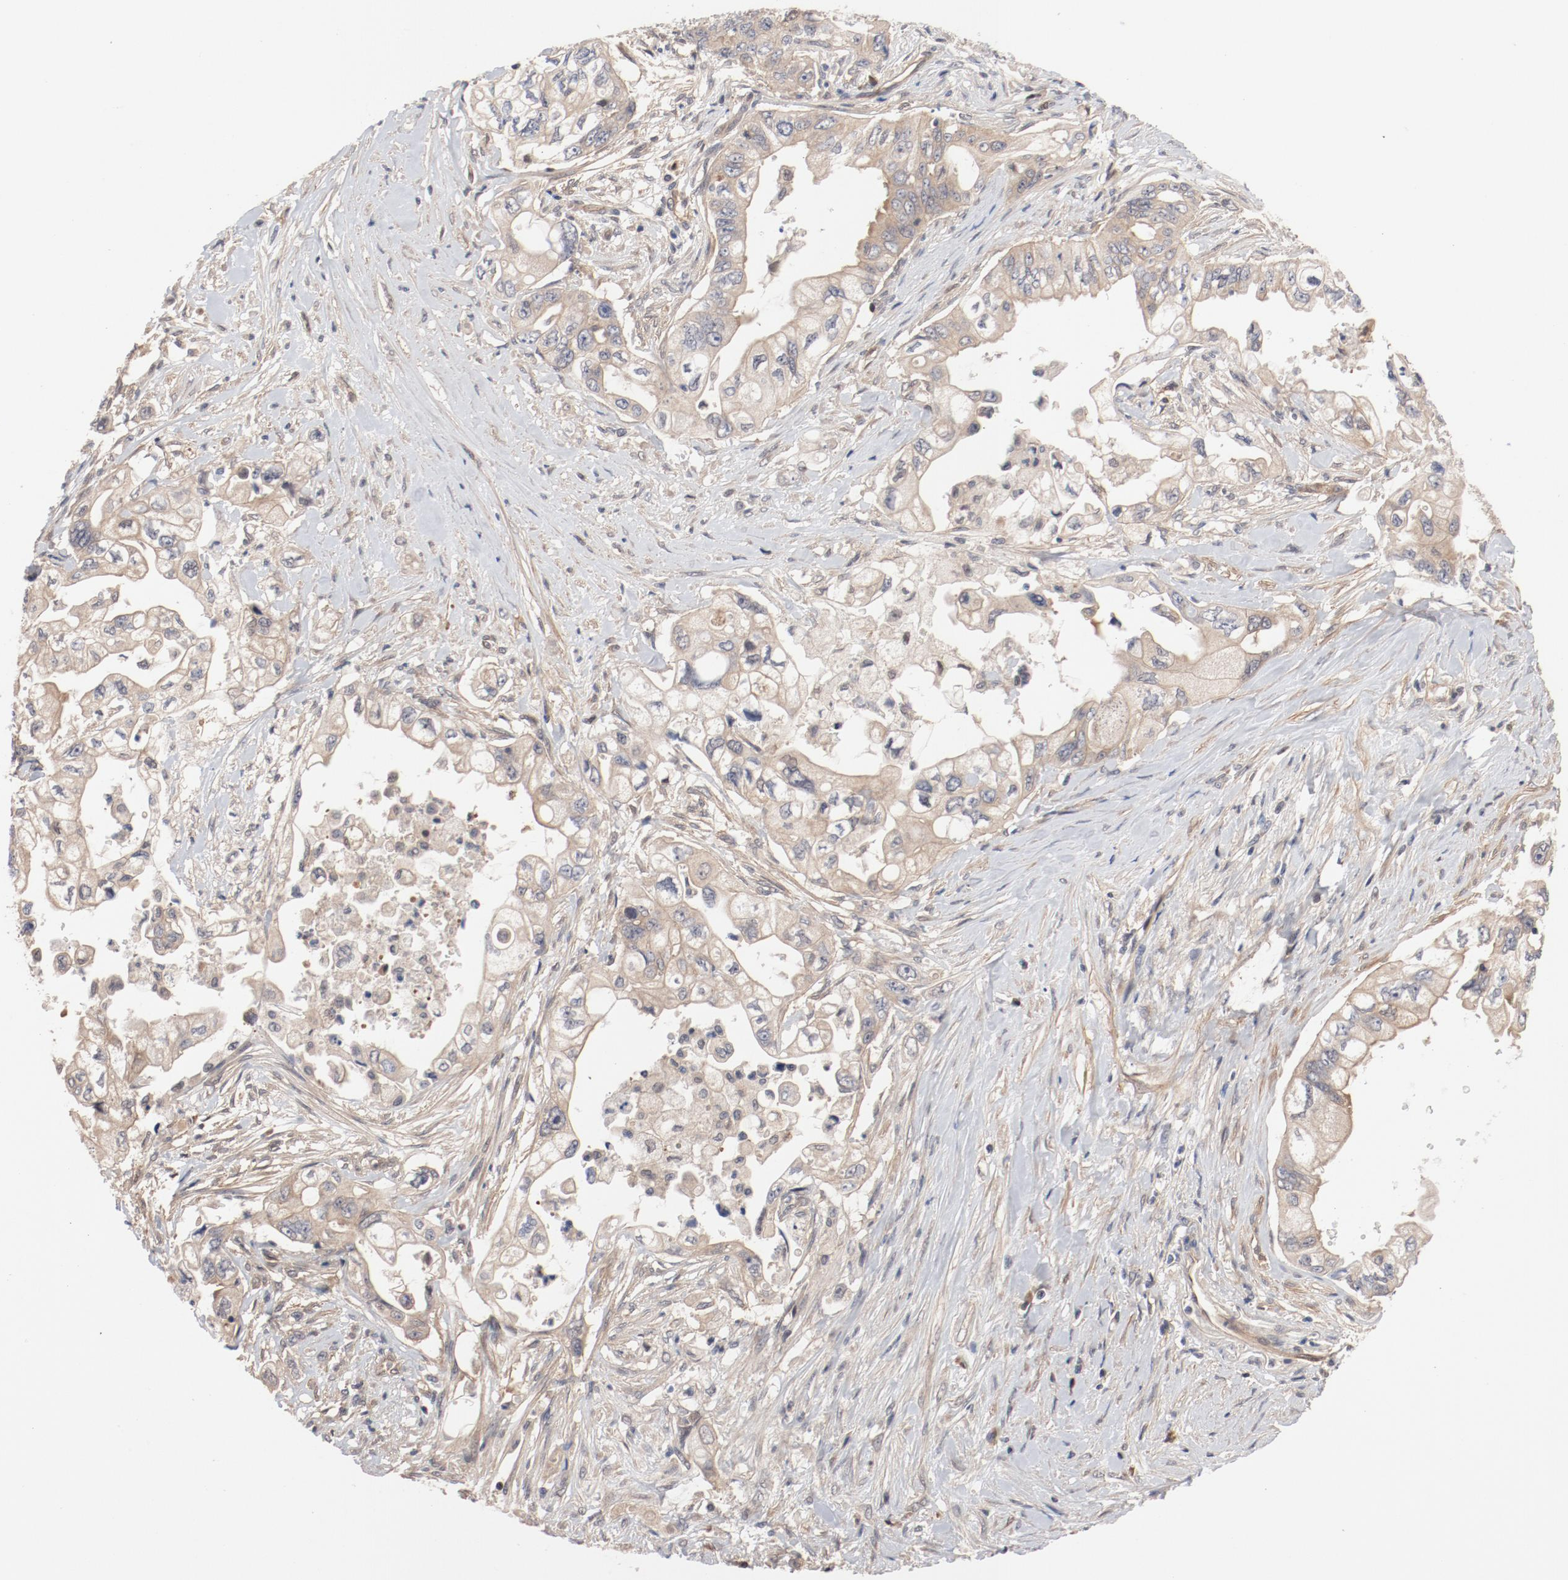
{"staining": {"intensity": "negative", "quantity": "none", "location": "none"}, "tissue": "pancreatic cancer", "cell_type": "Tumor cells", "image_type": "cancer", "snomed": [{"axis": "morphology", "description": "Normal tissue, NOS"}, {"axis": "topography", "description": "Pancreas"}], "caption": "The immunohistochemistry histopathology image has no significant expression in tumor cells of pancreatic cancer tissue. Brightfield microscopy of IHC stained with DAB (brown) and hematoxylin (blue), captured at high magnification.", "gene": "PITPNM2", "patient": {"sex": "male", "age": 42}}